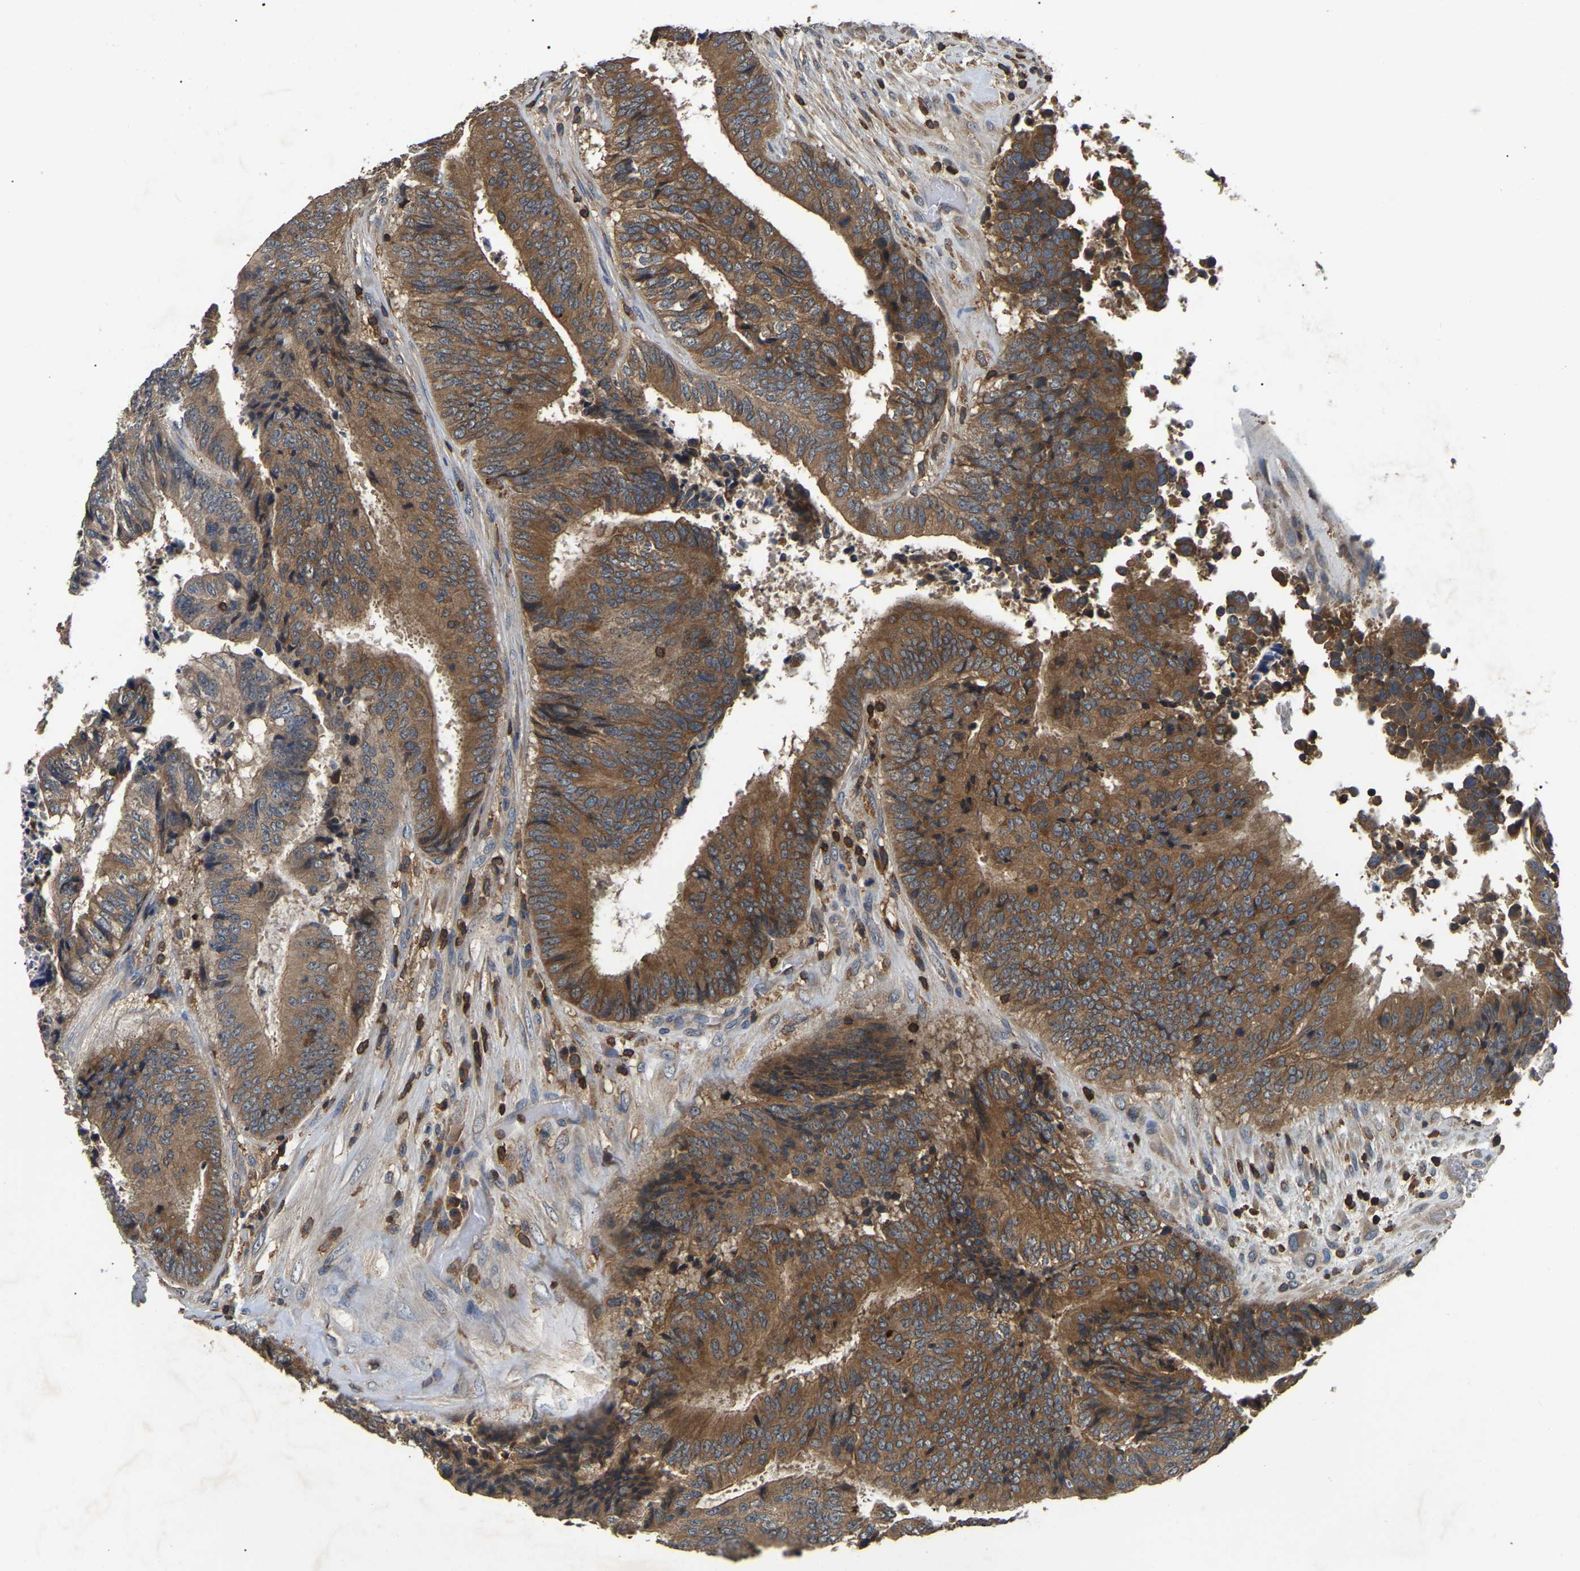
{"staining": {"intensity": "moderate", "quantity": ">75%", "location": "cytoplasmic/membranous"}, "tissue": "colorectal cancer", "cell_type": "Tumor cells", "image_type": "cancer", "snomed": [{"axis": "morphology", "description": "Adenocarcinoma, NOS"}, {"axis": "topography", "description": "Rectum"}], "caption": "Immunohistochemical staining of adenocarcinoma (colorectal) exhibits moderate cytoplasmic/membranous protein staining in about >75% of tumor cells. Using DAB (3,3'-diaminobenzidine) (brown) and hematoxylin (blue) stains, captured at high magnification using brightfield microscopy.", "gene": "SMPD2", "patient": {"sex": "male", "age": 72}}